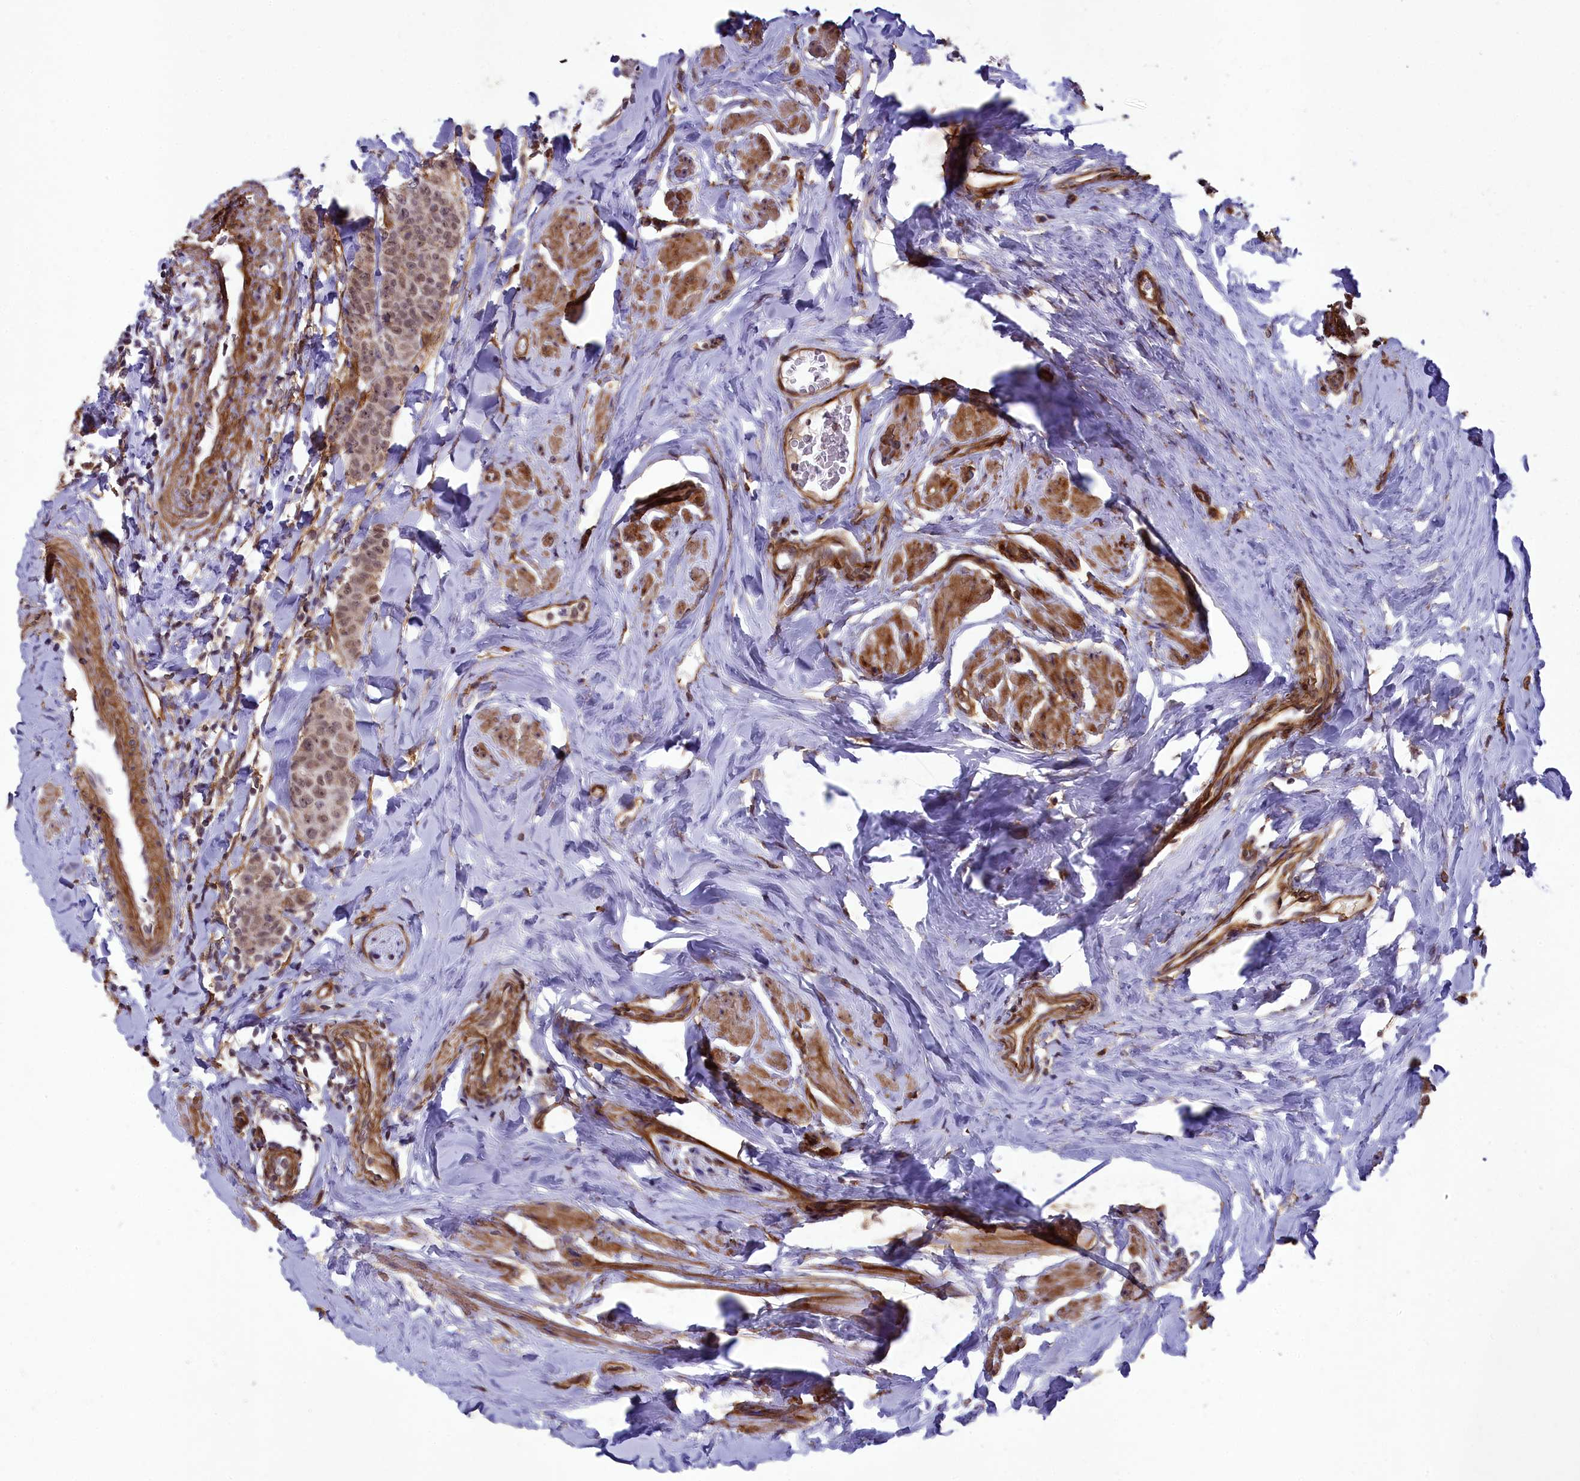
{"staining": {"intensity": "moderate", "quantity": ">75%", "location": "nuclear"}, "tissue": "breast cancer", "cell_type": "Tumor cells", "image_type": "cancer", "snomed": [{"axis": "morphology", "description": "Duct carcinoma"}, {"axis": "topography", "description": "Breast"}], "caption": "Moderate nuclear staining is appreciated in approximately >75% of tumor cells in intraductal carcinoma (breast).", "gene": "TNS1", "patient": {"sex": "female", "age": 40}}